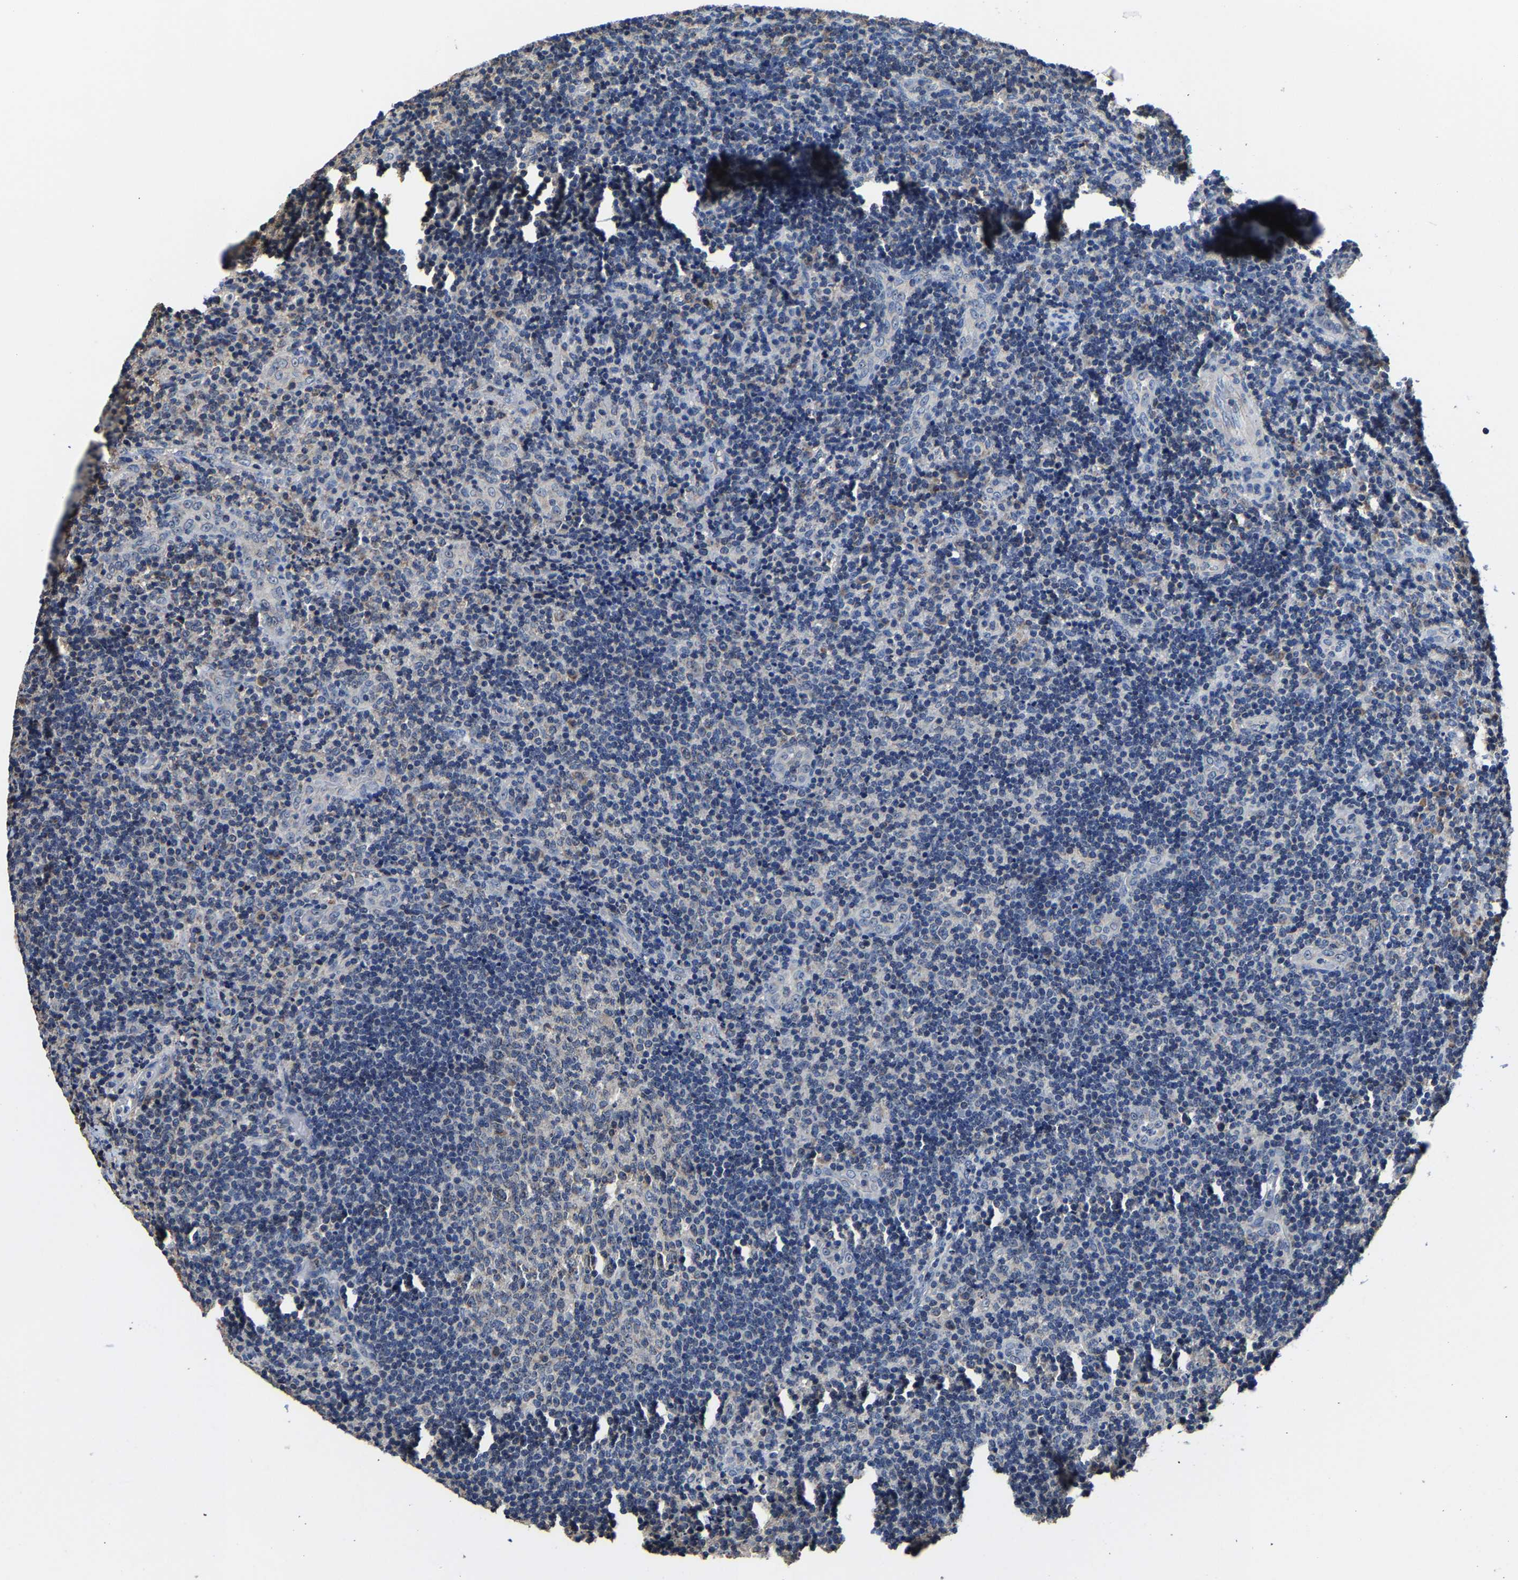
{"staining": {"intensity": "negative", "quantity": "none", "location": "none"}, "tissue": "lymphoma", "cell_type": "Tumor cells", "image_type": "cancer", "snomed": [{"axis": "morphology", "description": "Malignant lymphoma, non-Hodgkin's type, High grade"}, {"axis": "topography", "description": "Tonsil"}], "caption": "Immunohistochemistry histopathology image of malignant lymphoma, non-Hodgkin's type (high-grade) stained for a protein (brown), which reveals no expression in tumor cells.", "gene": "ZCCHC7", "patient": {"sex": "female", "age": 36}}